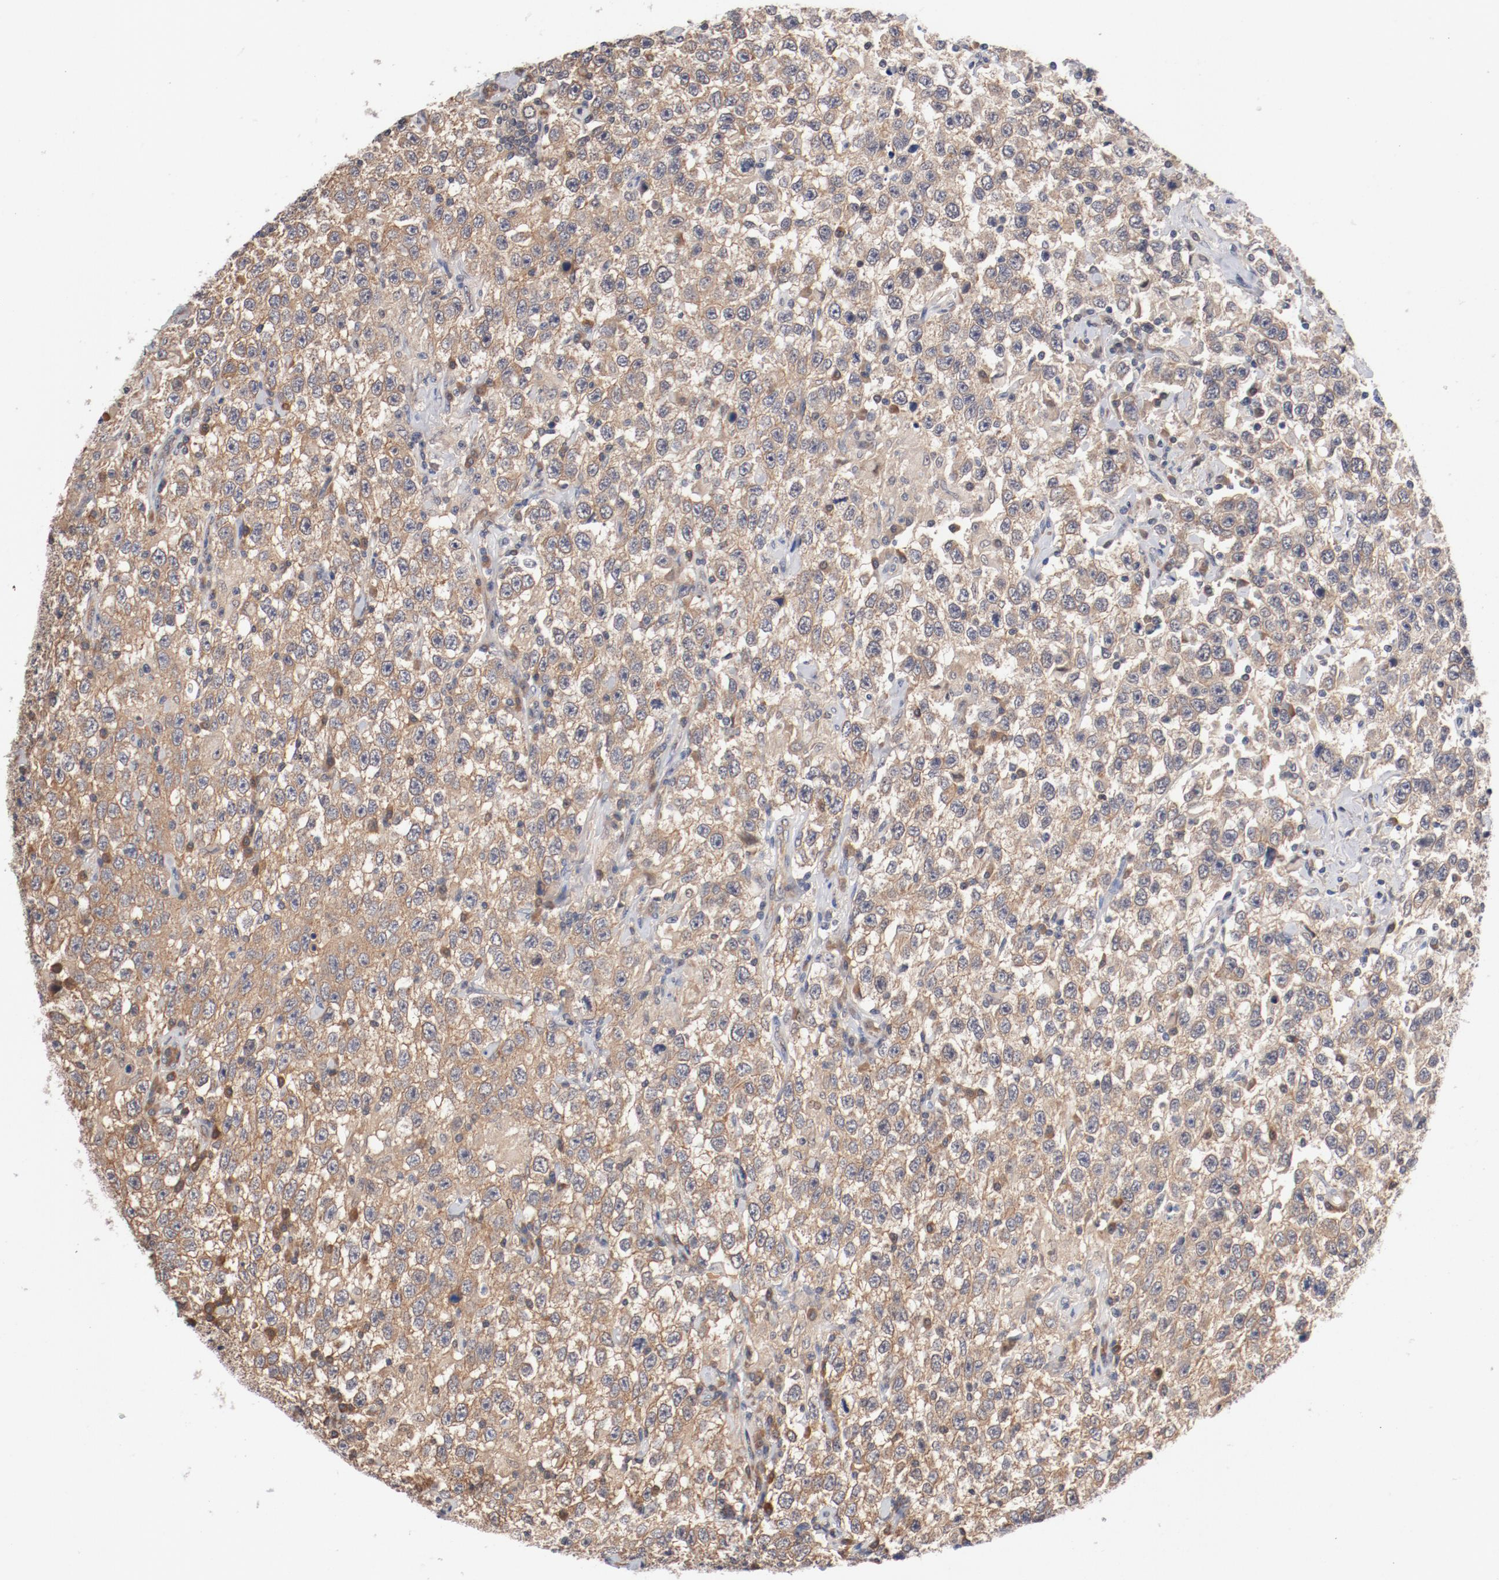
{"staining": {"intensity": "weak", "quantity": ">75%", "location": "cytoplasmic/membranous"}, "tissue": "testis cancer", "cell_type": "Tumor cells", "image_type": "cancer", "snomed": [{"axis": "morphology", "description": "Seminoma, NOS"}, {"axis": "topography", "description": "Testis"}], "caption": "DAB (3,3'-diaminobenzidine) immunohistochemical staining of human testis cancer (seminoma) exhibits weak cytoplasmic/membranous protein positivity in approximately >75% of tumor cells. The staining is performed using DAB brown chromogen to label protein expression. The nuclei are counter-stained blue using hematoxylin.", "gene": "PITPNM2", "patient": {"sex": "male", "age": 41}}